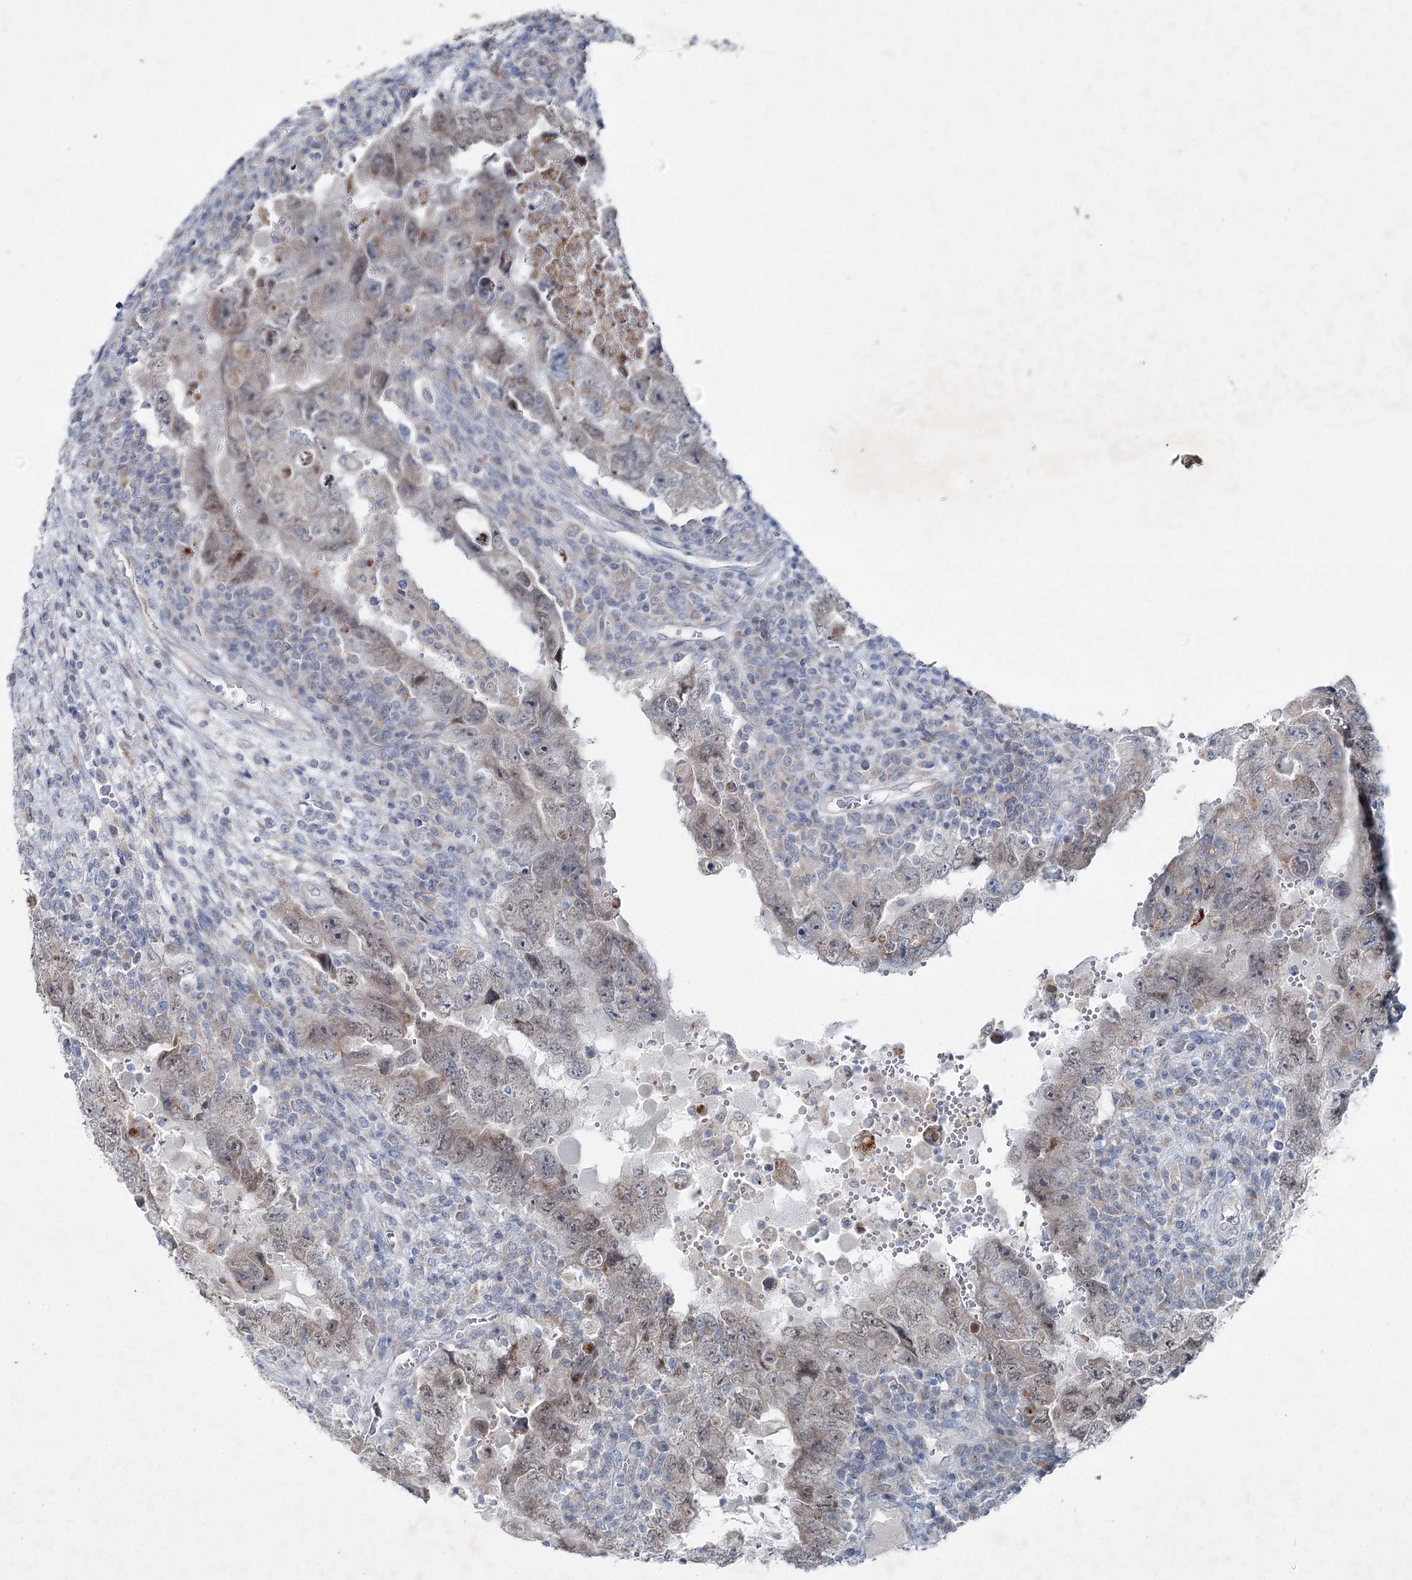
{"staining": {"intensity": "weak", "quantity": "<25%", "location": "nuclear"}, "tissue": "testis cancer", "cell_type": "Tumor cells", "image_type": "cancer", "snomed": [{"axis": "morphology", "description": "Carcinoma, Embryonal, NOS"}, {"axis": "topography", "description": "Testis"}], "caption": "This histopathology image is of testis cancer stained with immunohistochemistry to label a protein in brown with the nuclei are counter-stained blue. There is no staining in tumor cells. (DAB IHC visualized using brightfield microscopy, high magnification).", "gene": "PLA2G12A", "patient": {"sex": "male", "age": 26}}